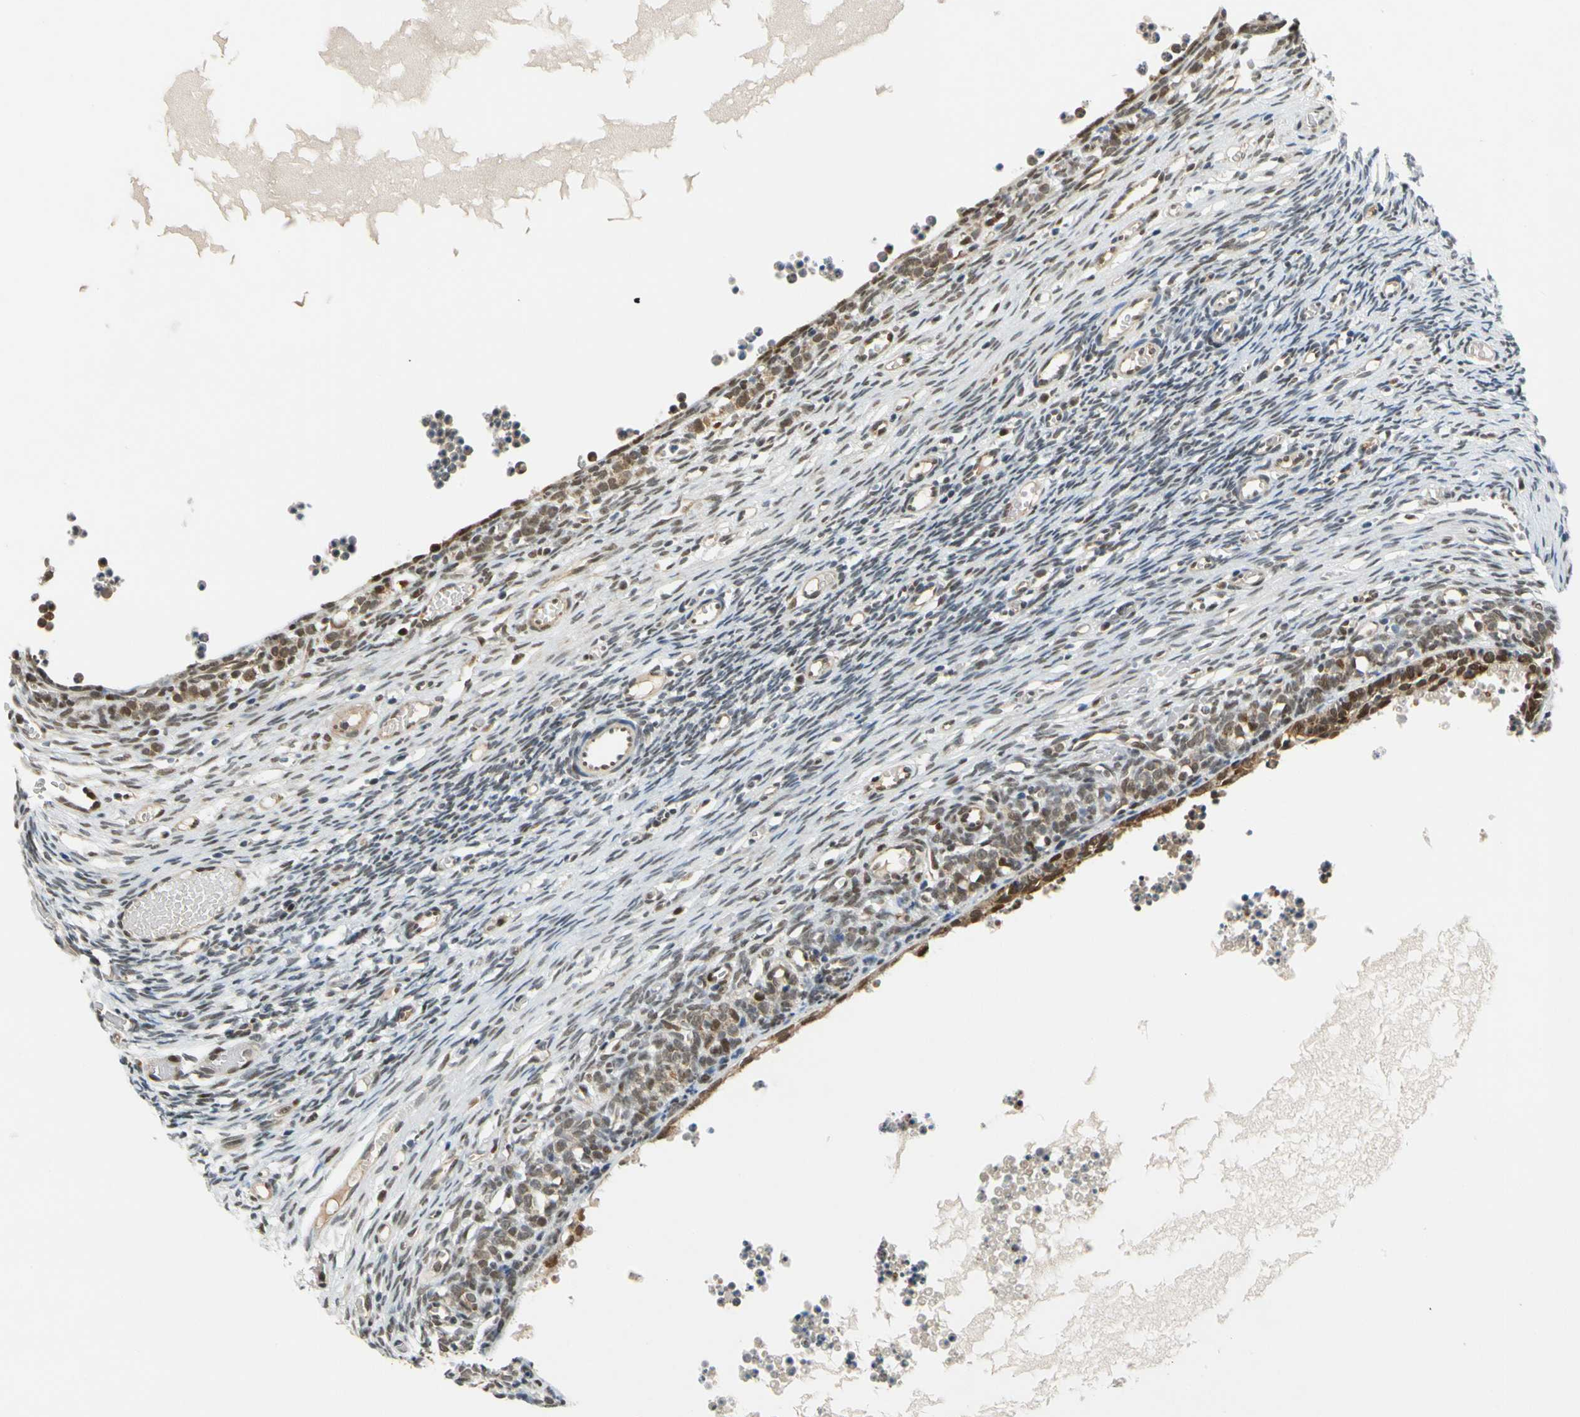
{"staining": {"intensity": "moderate", "quantity": "25%-75%", "location": "nuclear"}, "tissue": "ovary", "cell_type": "Ovarian stroma cells", "image_type": "normal", "snomed": [{"axis": "morphology", "description": "Normal tissue, NOS"}, {"axis": "topography", "description": "Ovary"}], "caption": "Ovary stained for a protein demonstrates moderate nuclear positivity in ovarian stroma cells. (Brightfield microscopy of DAB IHC at high magnification).", "gene": "POGZ", "patient": {"sex": "female", "age": 35}}